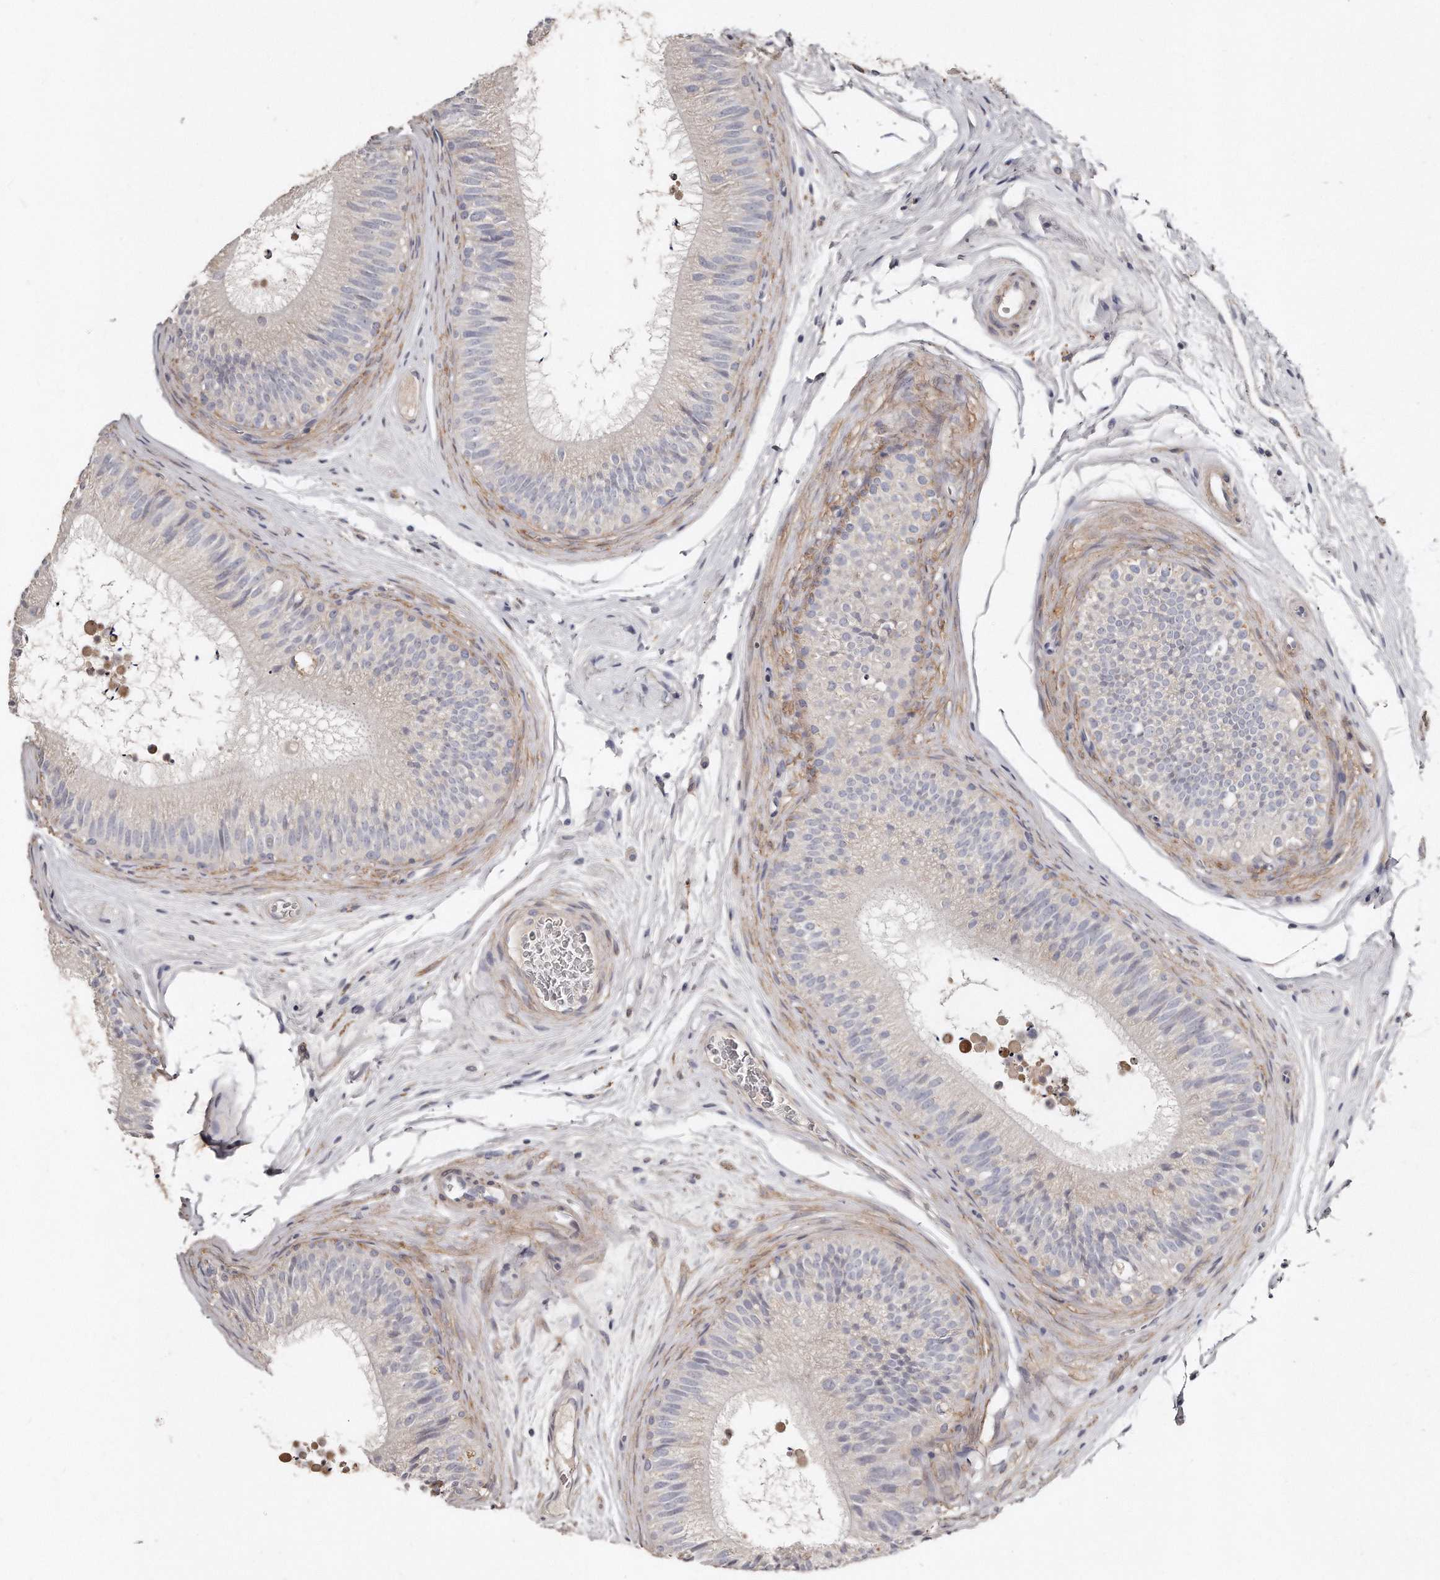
{"staining": {"intensity": "negative", "quantity": "none", "location": "none"}, "tissue": "epididymis", "cell_type": "Glandular cells", "image_type": "normal", "snomed": [{"axis": "morphology", "description": "Normal tissue, NOS"}, {"axis": "topography", "description": "Epididymis"}], "caption": "The histopathology image demonstrates no staining of glandular cells in benign epididymis. (DAB IHC visualized using brightfield microscopy, high magnification).", "gene": "LMOD1", "patient": {"sex": "male", "age": 29}}